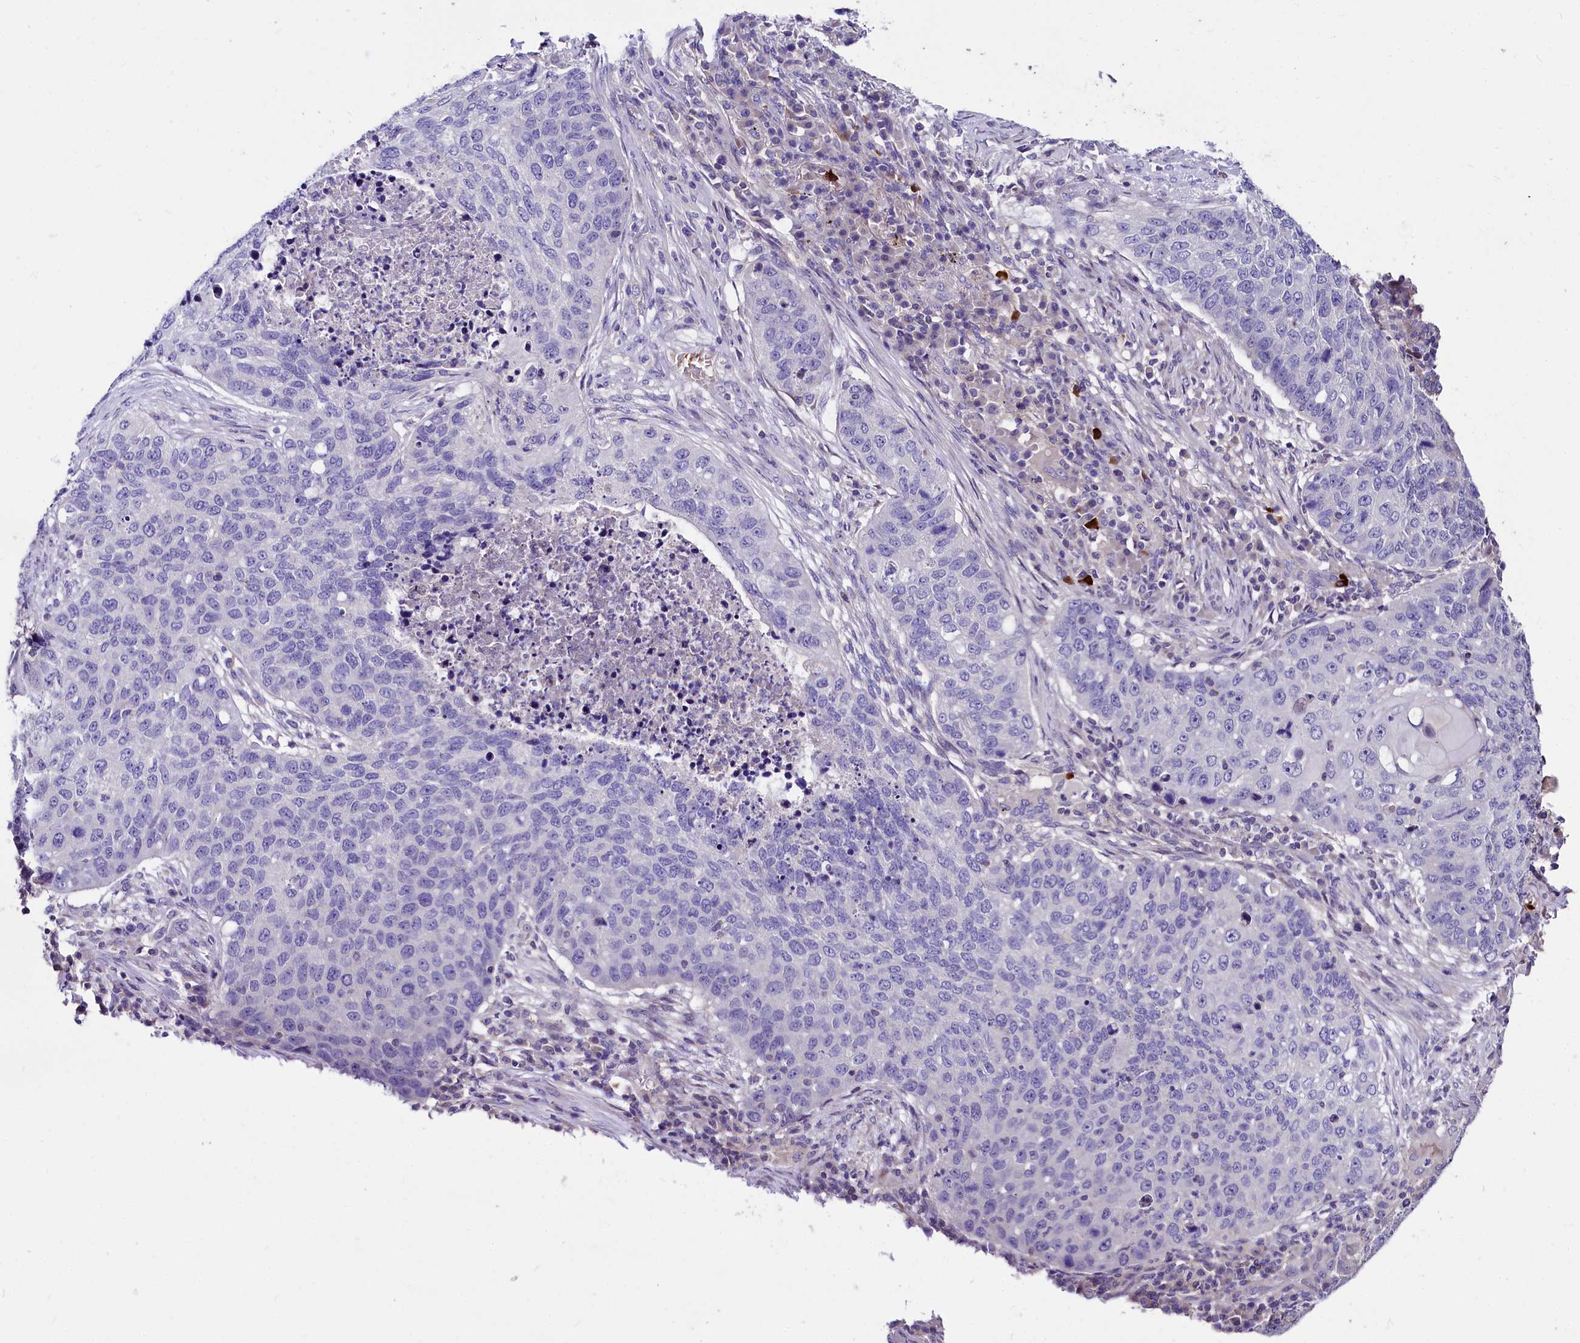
{"staining": {"intensity": "negative", "quantity": "none", "location": "none"}, "tissue": "lung cancer", "cell_type": "Tumor cells", "image_type": "cancer", "snomed": [{"axis": "morphology", "description": "Squamous cell carcinoma, NOS"}, {"axis": "topography", "description": "Lung"}], "caption": "An immunohistochemistry micrograph of squamous cell carcinoma (lung) is shown. There is no staining in tumor cells of squamous cell carcinoma (lung). The staining is performed using DAB (3,3'-diaminobenzidine) brown chromogen with nuclei counter-stained in using hematoxylin.", "gene": "ABHD5", "patient": {"sex": "female", "age": 63}}